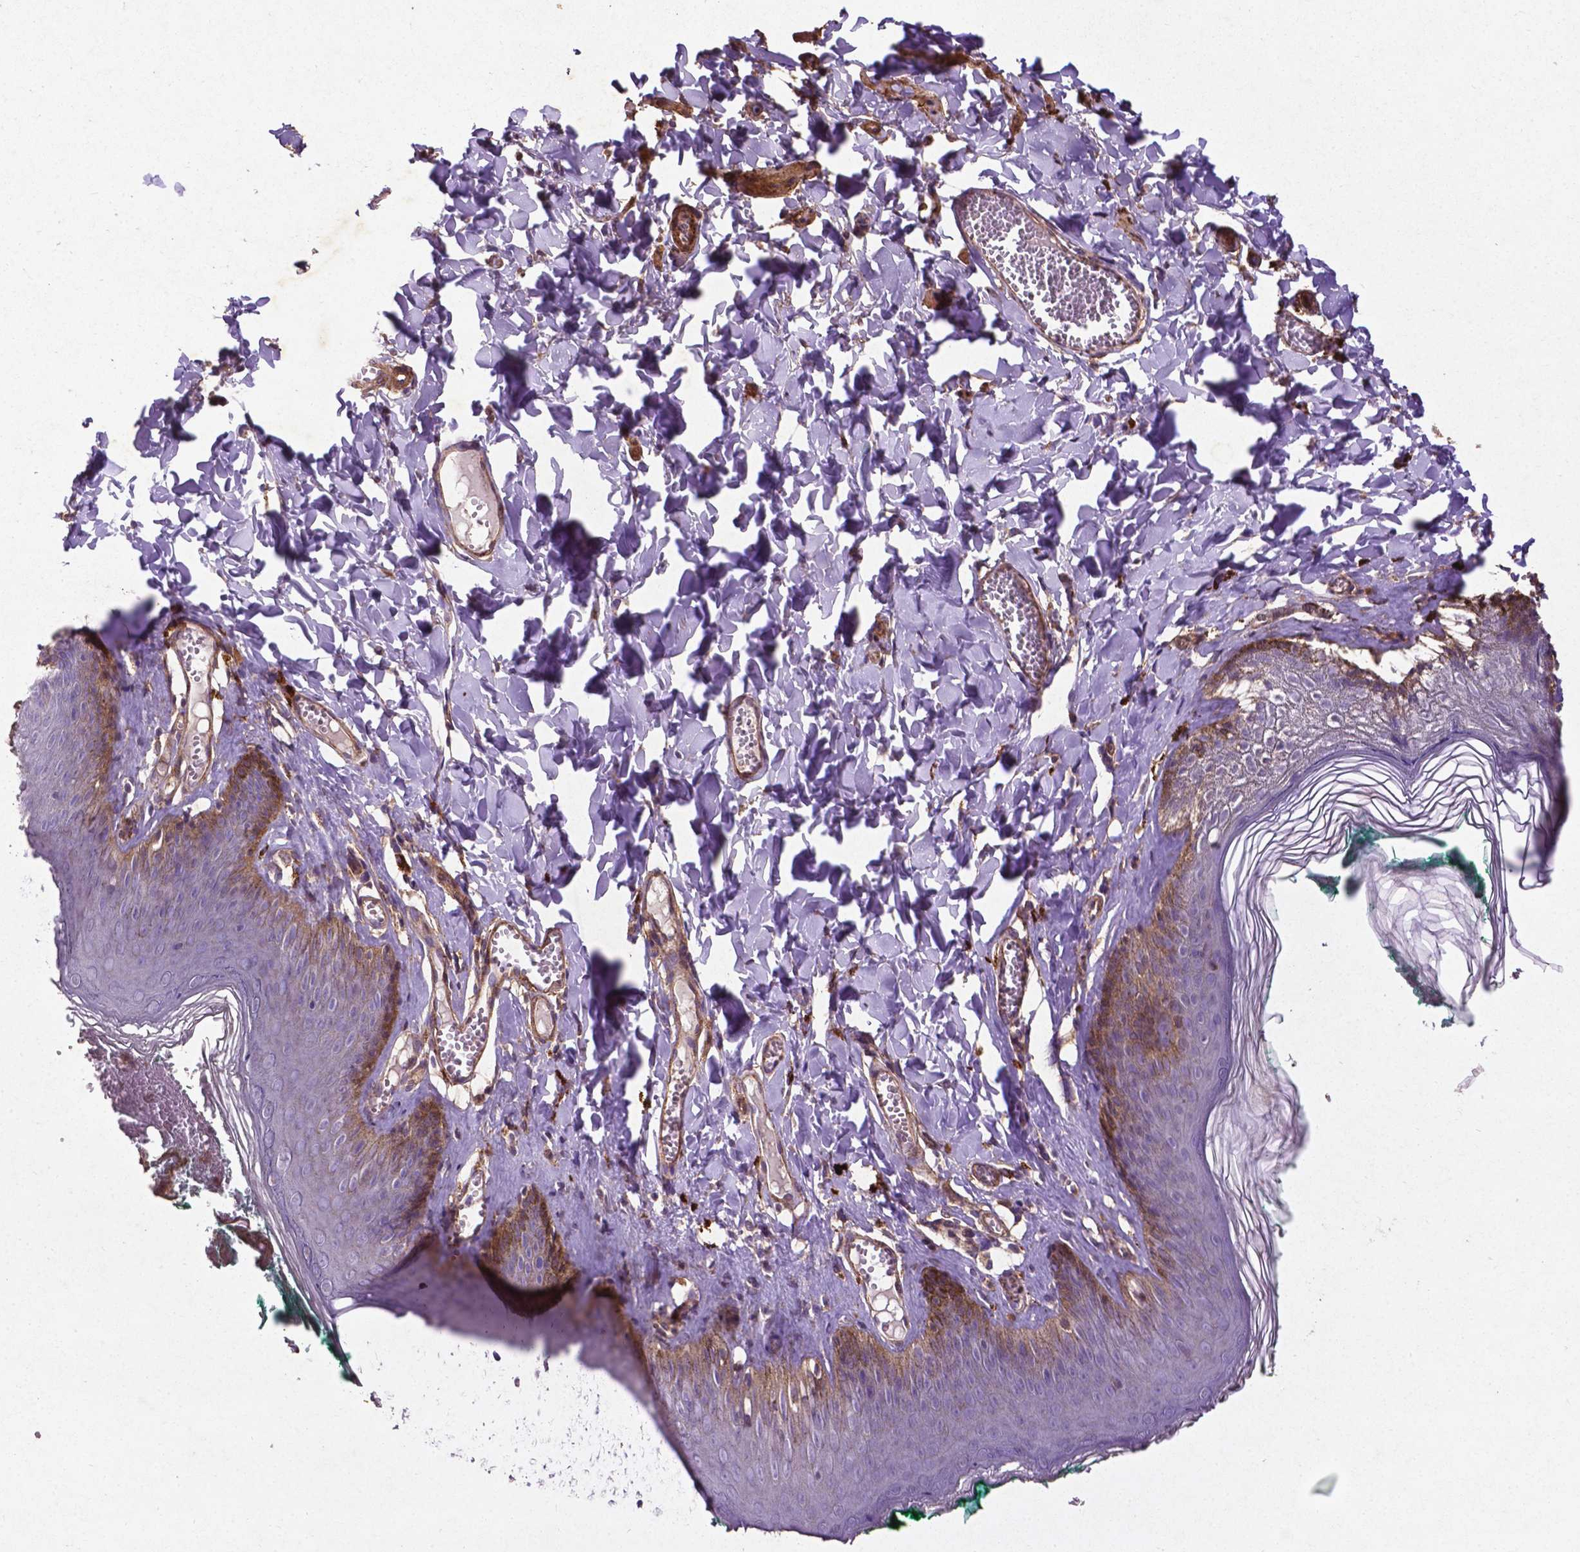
{"staining": {"intensity": "moderate", "quantity": "<25%", "location": "cytoplasmic/membranous"}, "tissue": "skin", "cell_type": "Epidermal cells", "image_type": "normal", "snomed": [{"axis": "morphology", "description": "Normal tissue, NOS"}, {"axis": "topography", "description": "Vulva"}, {"axis": "topography", "description": "Peripheral nerve tissue"}], "caption": "Skin stained for a protein (brown) exhibits moderate cytoplasmic/membranous positive positivity in about <25% of epidermal cells.", "gene": "RRAS", "patient": {"sex": "female", "age": 66}}